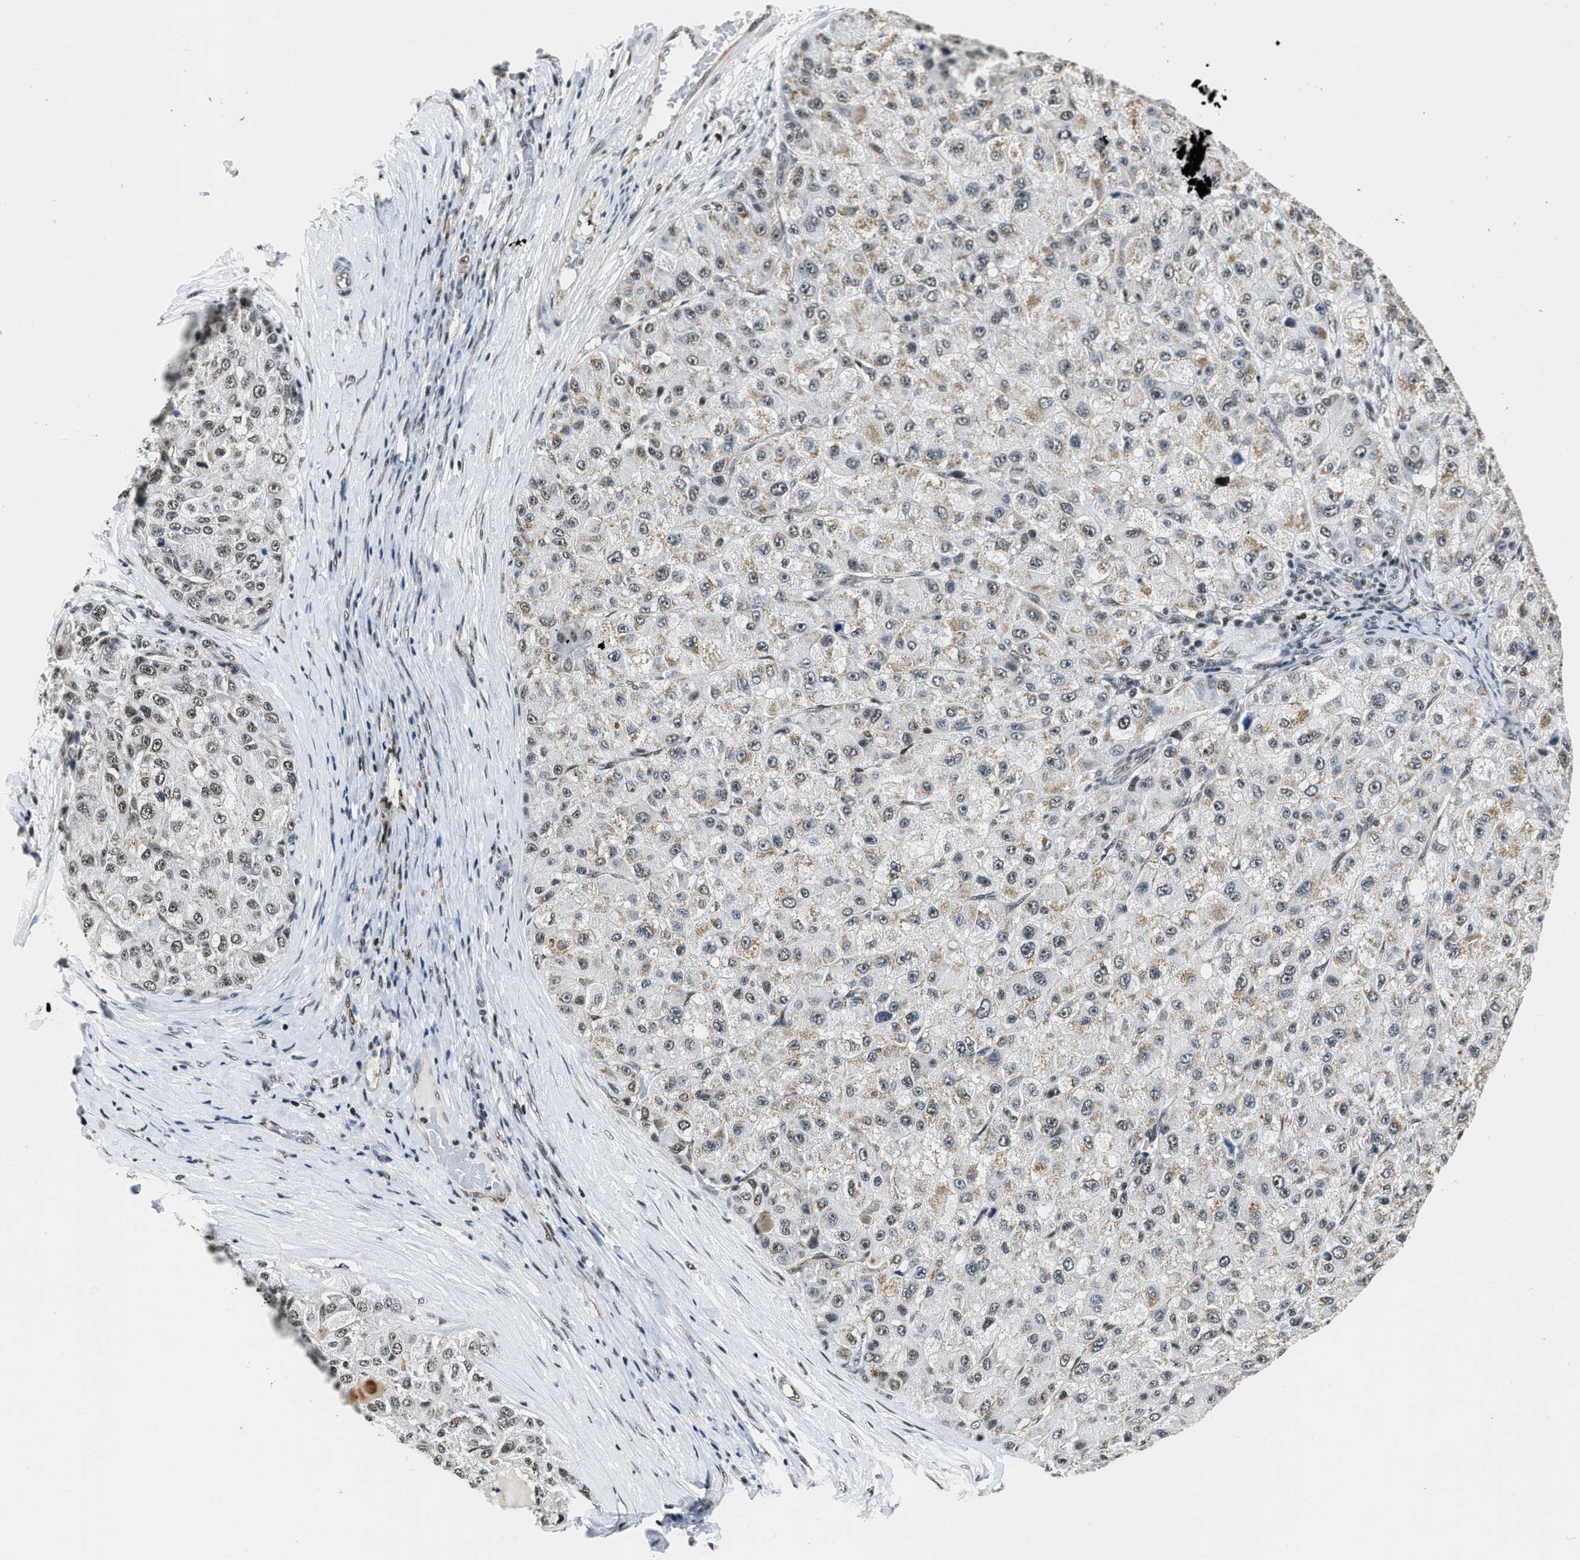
{"staining": {"intensity": "weak", "quantity": "25%-75%", "location": "cytoplasmic/membranous,nuclear"}, "tissue": "liver cancer", "cell_type": "Tumor cells", "image_type": "cancer", "snomed": [{"axis": "morphology", "description": "Carcinoma, Hepatocellular, NOS"}, {"axis": "topography", "description": "Liver"}], "caption": "Tumor cells exhibit weak cytoplasmic/membranous and nuclear staining in approximately 25%-75% of cells in liver hepatocellular carcinoma.", "gene": "CCNE1", "patient": {"sex": "male", "age": 80}}